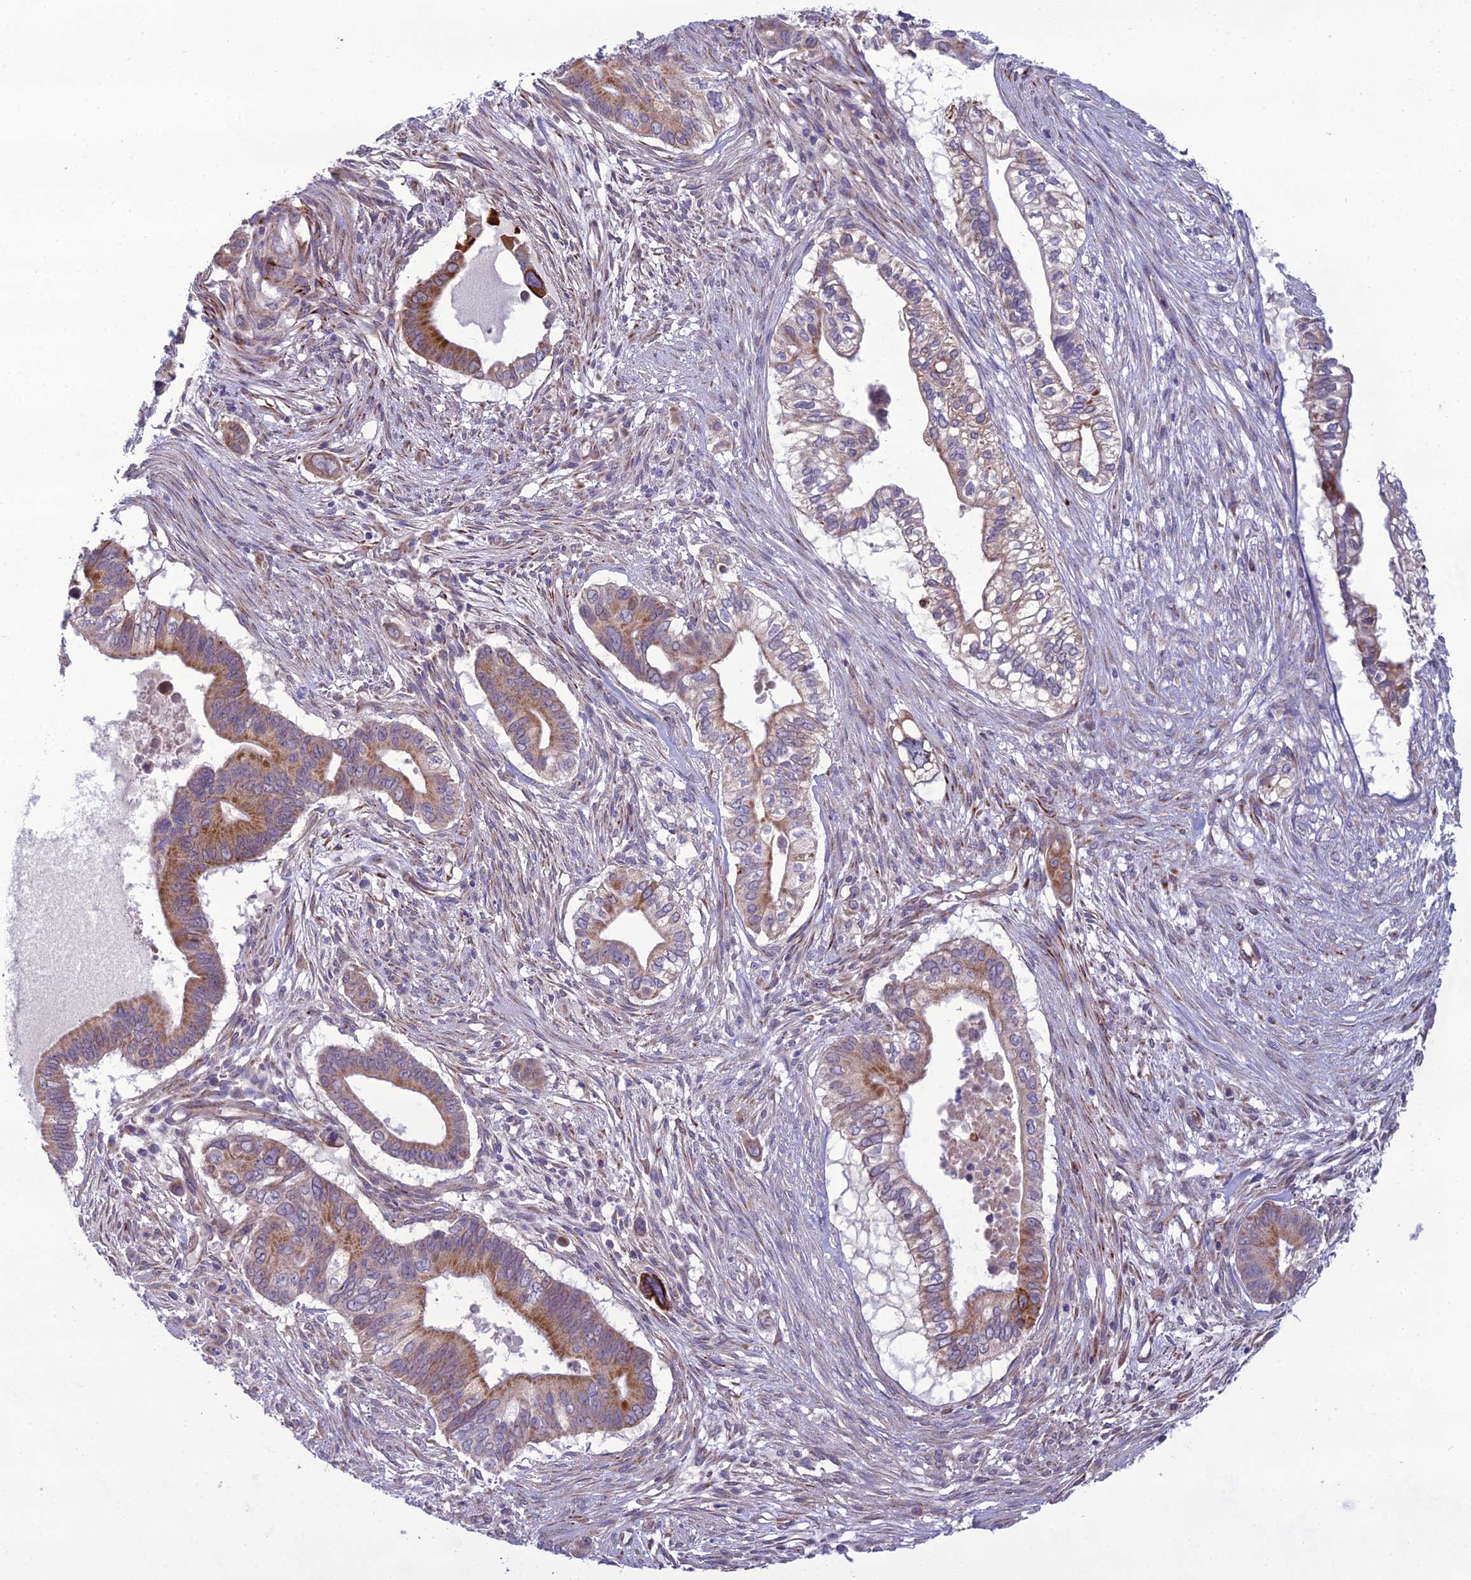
{"staining": {"intensity": "moderate", "quantity": "25%-75%", "location": "cytoplasmic/membranous"}, "tissue": "pancreatic cancer", "cell_type": "Tumor cells", "image_type": "cancer", "snomed": [{"axis": "morphology", "description": "Adenocarcinoma, NOS"}, {"axis": "topography", "description": "Pancreas"}], "caption": "Approximately 25%-75% of tumor cells in human adenocarcinoma (pancreatic) display moderate cytoplasmic/membranous protein staining as visualized by brown immunohistochemical staining.", "gene": "NODAL", "patient": {"sex": "male", "age": 68}}